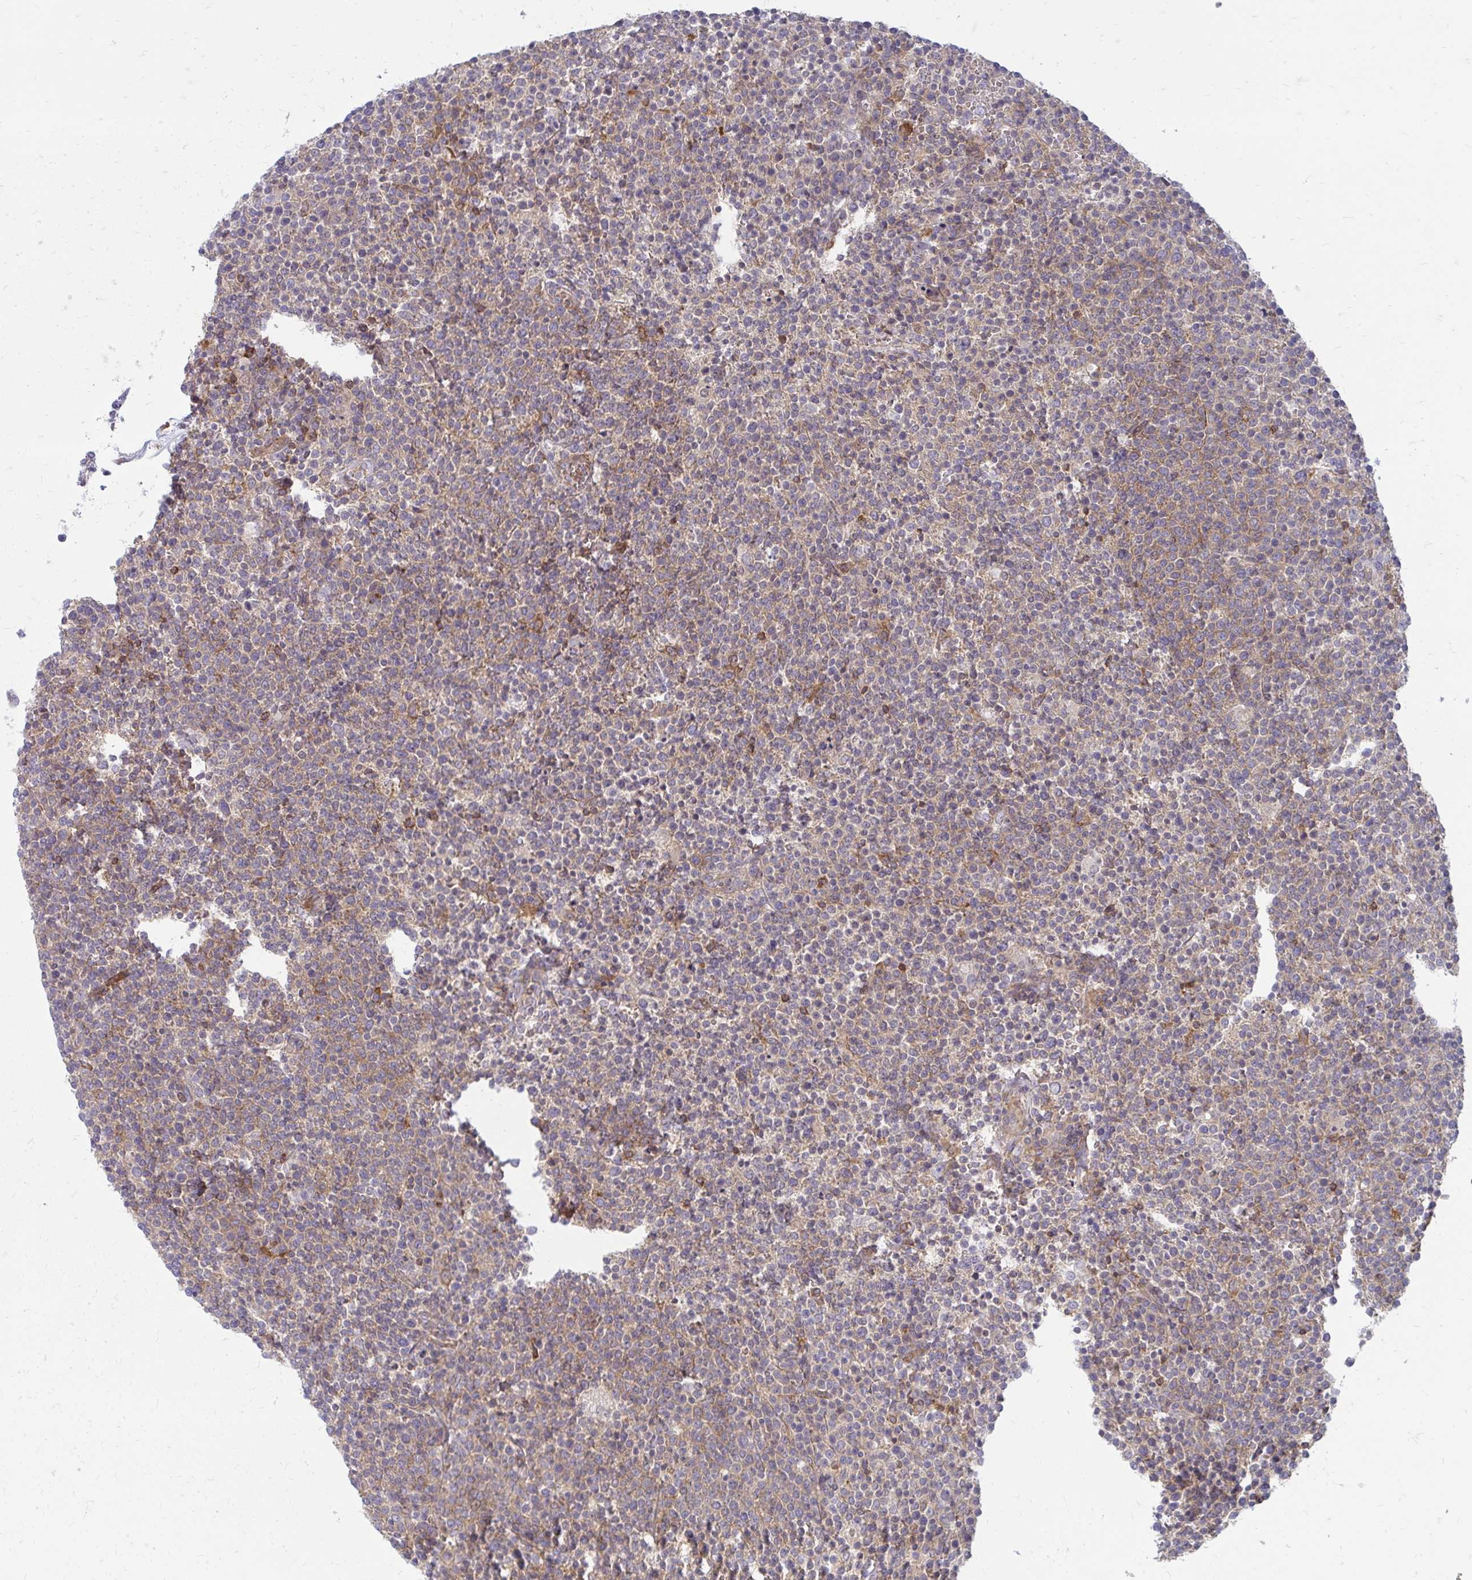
{"staining": {"intensity": "moderate", "quantity": "25%-75%", "location": "cytoplasmic/membranous"}, "tissue": "lymphoma", "cell_type": "Tumor cells", "image_type": "cancer", "snomed": [{"axis": "morphology", "description": "Malignant lymphoma, non-Hodgkin's type, High grade"}, {"axis": "topography", "description": "Lymph node"}], "caption": "This photomicrograph shows immunohistochemistry staining of malignant lymphoma, non-Hodgkin's type (high-grade), with medium moderate cytoplasmic/membranous staining in approximately 25%-75% of tumor cells.", "gene": "ASAP1", "patient": {"sex": "male", "age": 61}}